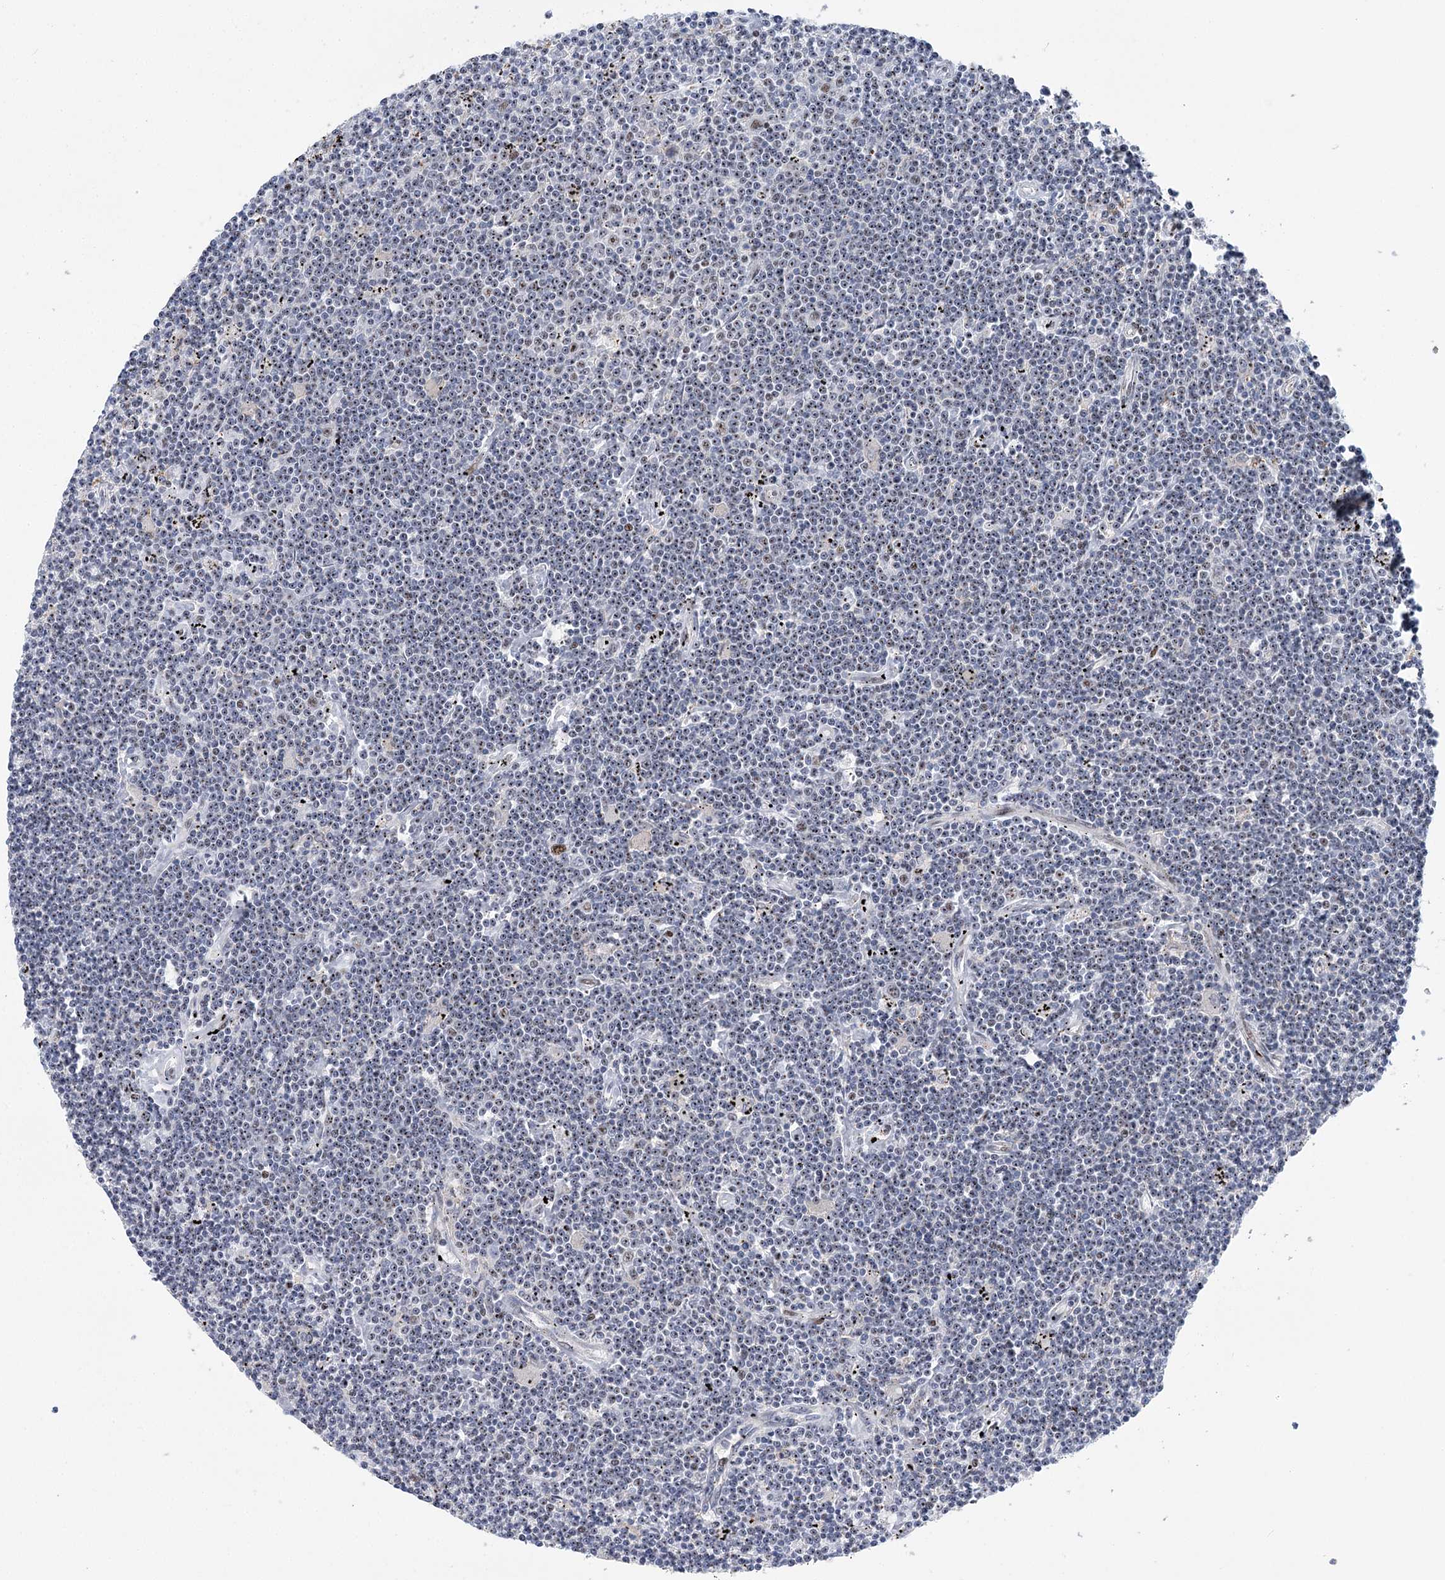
{"staining": {"intensity": "weak", "quantity": ">75%", "location": "nuclear"}, "tissue": "lymphoma", "cell_type": "Tumor cells", "image_type": "cancer", "snomed": [{"axis": "morphology", "description": "Malignant lymphoma, non-Hodgkin's type, Low grade"}, {"axis": "topography", "description": "Spleen"}], "caption": "Low-grade malignant lymphoma, non-Hodgkin's type stained with DAB immunohistochemistry (IHC) shows low levels of weak nuclear positivity in approximately >75% of tumor cells.", "gene": "CAMTA1", "patient": {"sex": "male", "age": 76}}